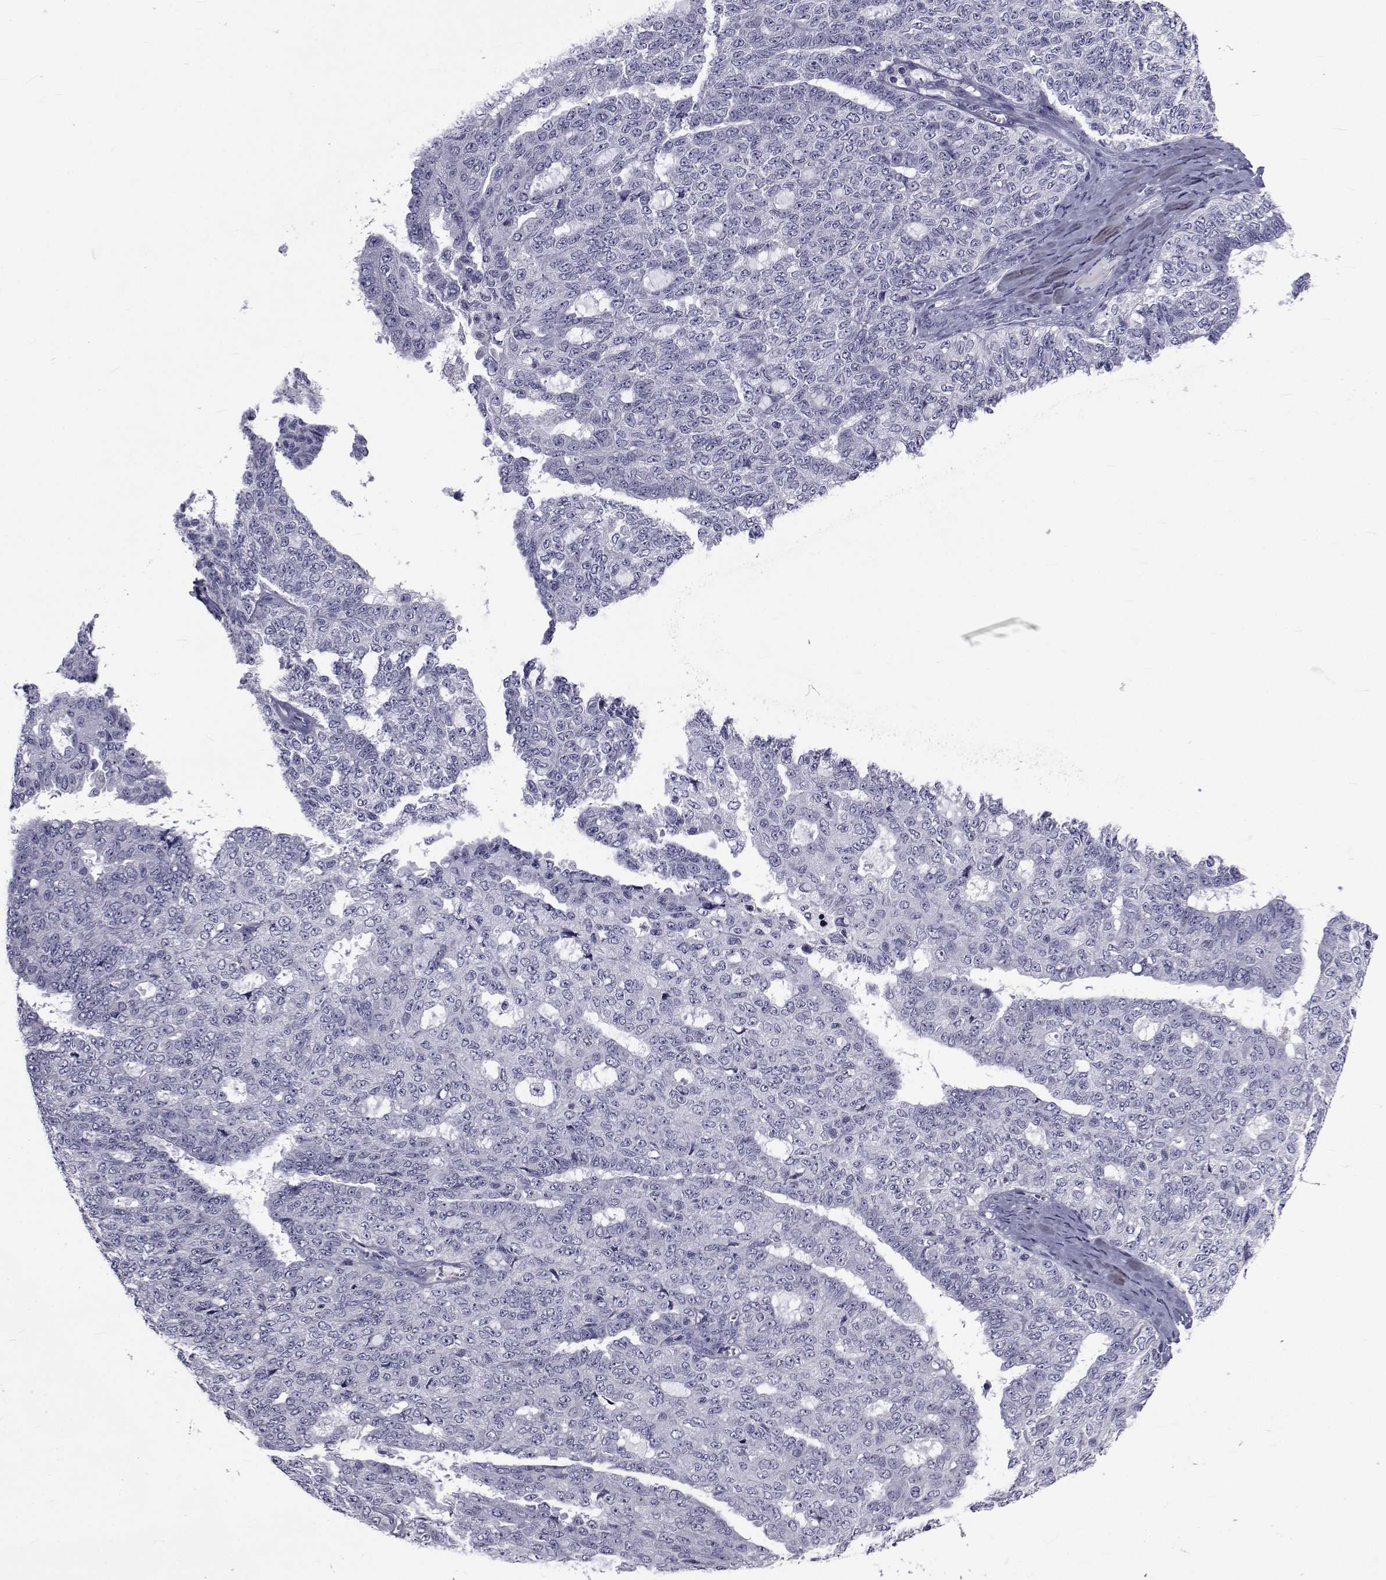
{"staining": {"intensity": "negative", "quantity": "none", "location": "none"}, "tissue": "ovarian cancer", "cell_type": "Tumor cells", "image_type": "cancer", "snomed": [{"axis": "morphology", "description": "Cystadenocarcinoma, serous, NOS"}, {"axis": "topography", "description": "Ovary"}], "caption": "Image shows no significant protein staining in tumor cells of ovarian serous cystadenocarcinoma.", "gene": "GKAP1", "patient": {"sex": "female", "age": 71}}